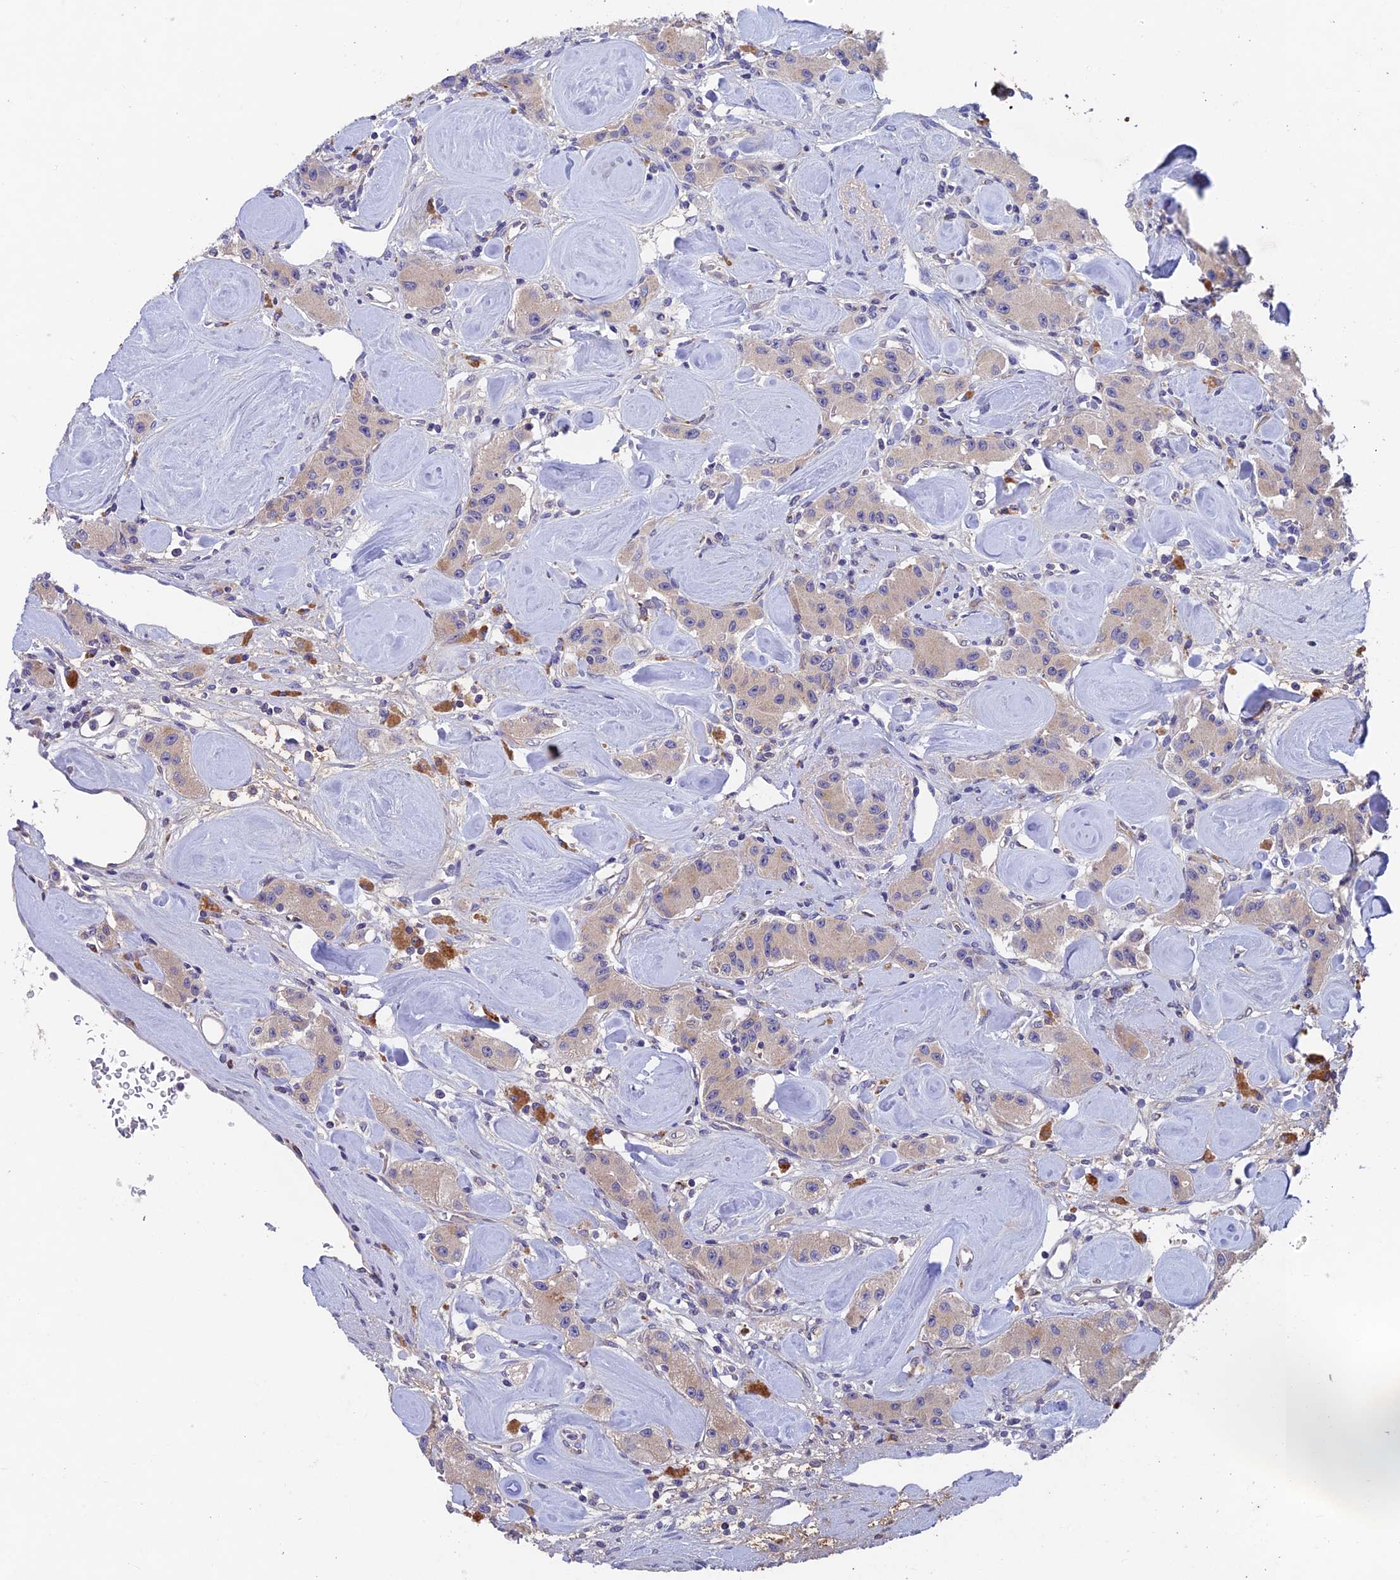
{"staining": {"intensity": "negative", "quantity": "none", "location": "none"}, "tissue": "carcinoid", "cell_type": "Tumor cells", "image_type": "cancer", "snomed": [{"axis": "morphology", "description": "Carcinoid, malignant, NOS"}, {"axis": "topography", "description": "Pancreas"}], "caption": "A histopathology image of human malignant carcinoid is negative for staining in tumor cells.", "gene": "ADAMTS13", "patient": {"sex": "male", "age": 41}}